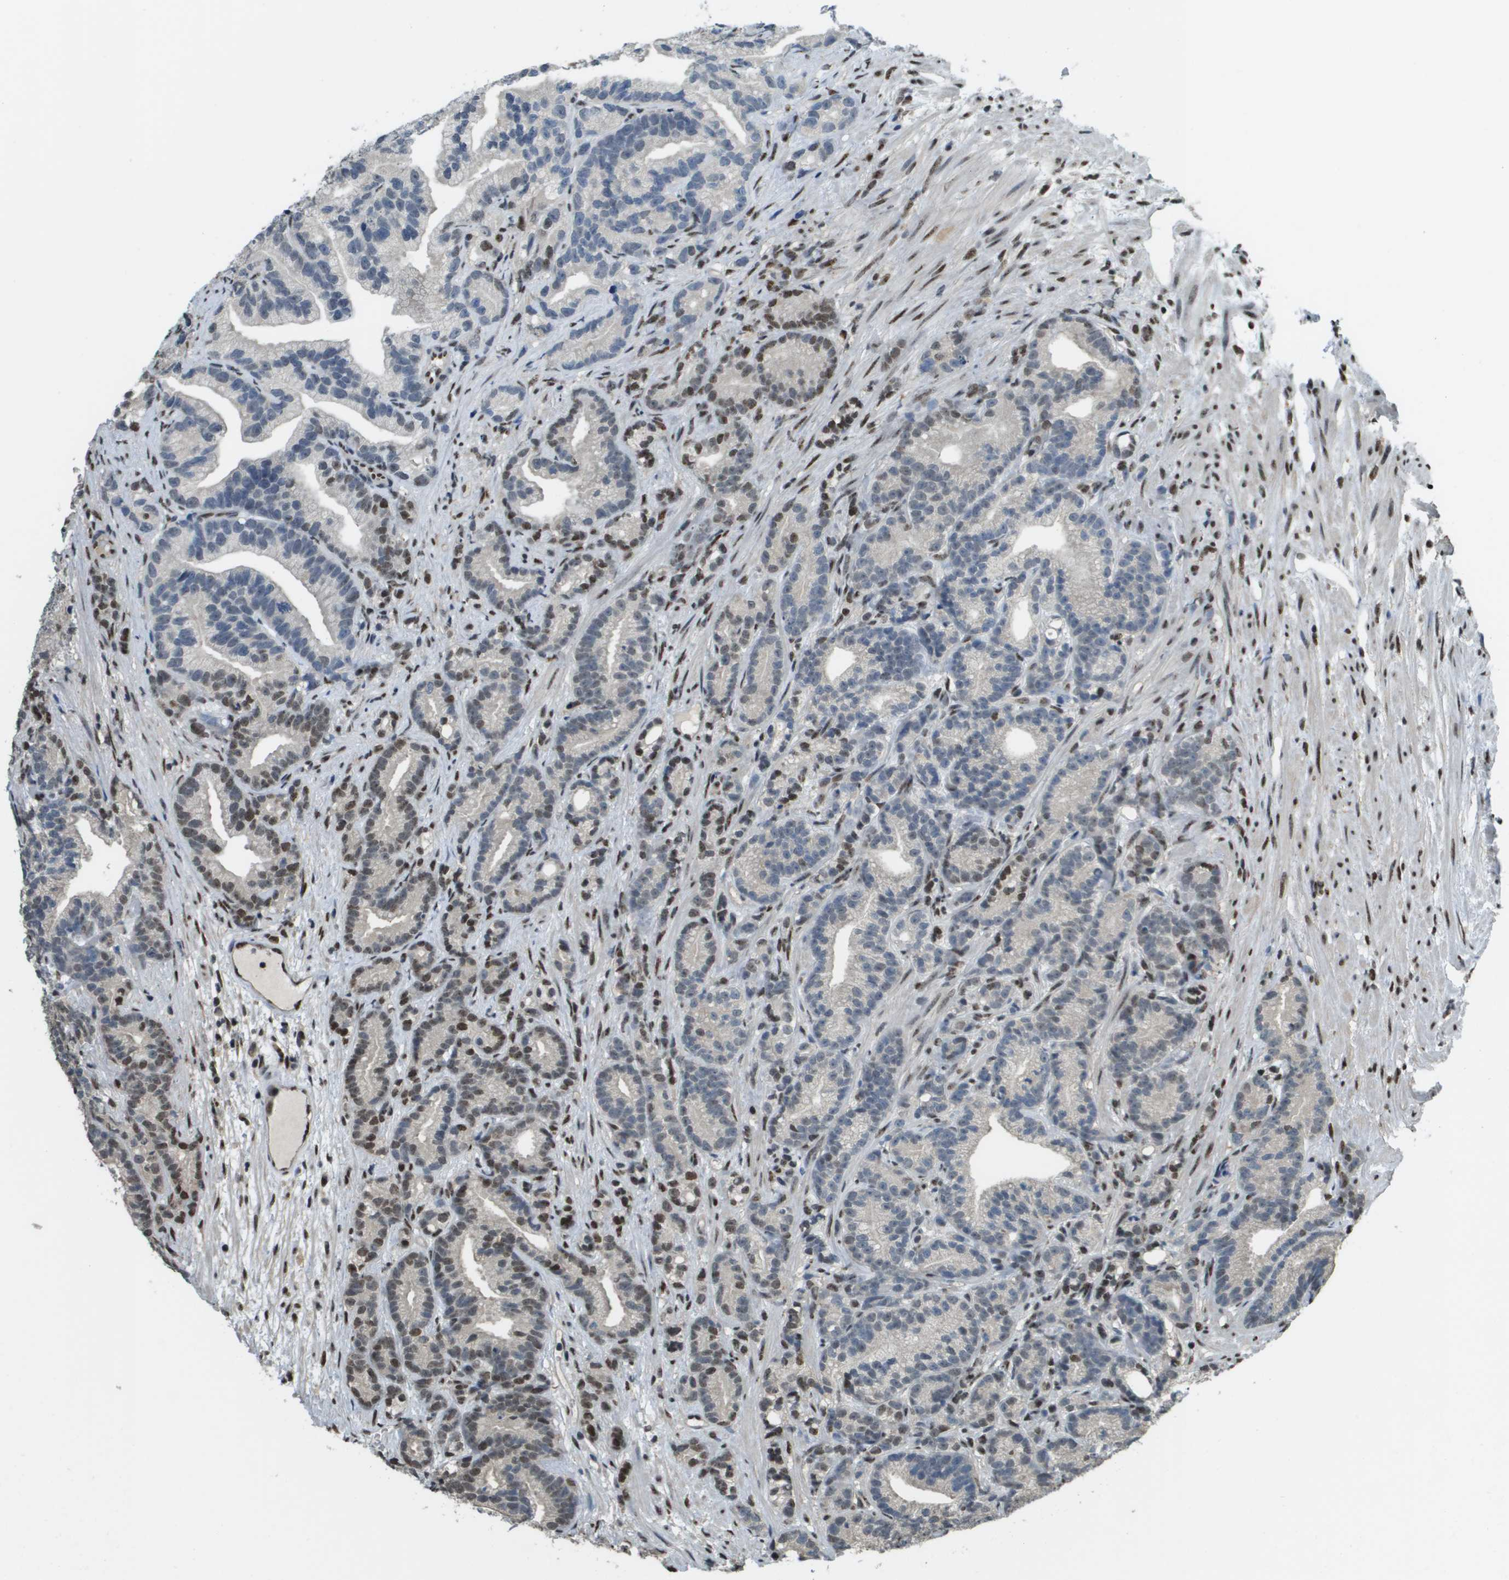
{"staining": {"intensity": "moderate", "quantity": "<25%", "location": "nuclear"}, "tissue": "prostate cancer", "cell_type": "Tumor cells", "image_type": "cancer", "snomed": [{"axis": "morphology", "description": "Adenocarcinoma, Low grade"}, {"axis": "topography", "description": "Prostate"}], "caption": "DAB (3,3'-diaminobenzidine) immunohistochemical staining of low-grade adenocarcinoma (prostate) reveals moderate nuclear protein staining in approximately <25% of tumor cells. (DAB (3,3'-diaminobenzidine) = brown stain, brightfield microscopy at high magnification).", "gene": "SP100", "patient": {"sex": "male", "age": 89}}